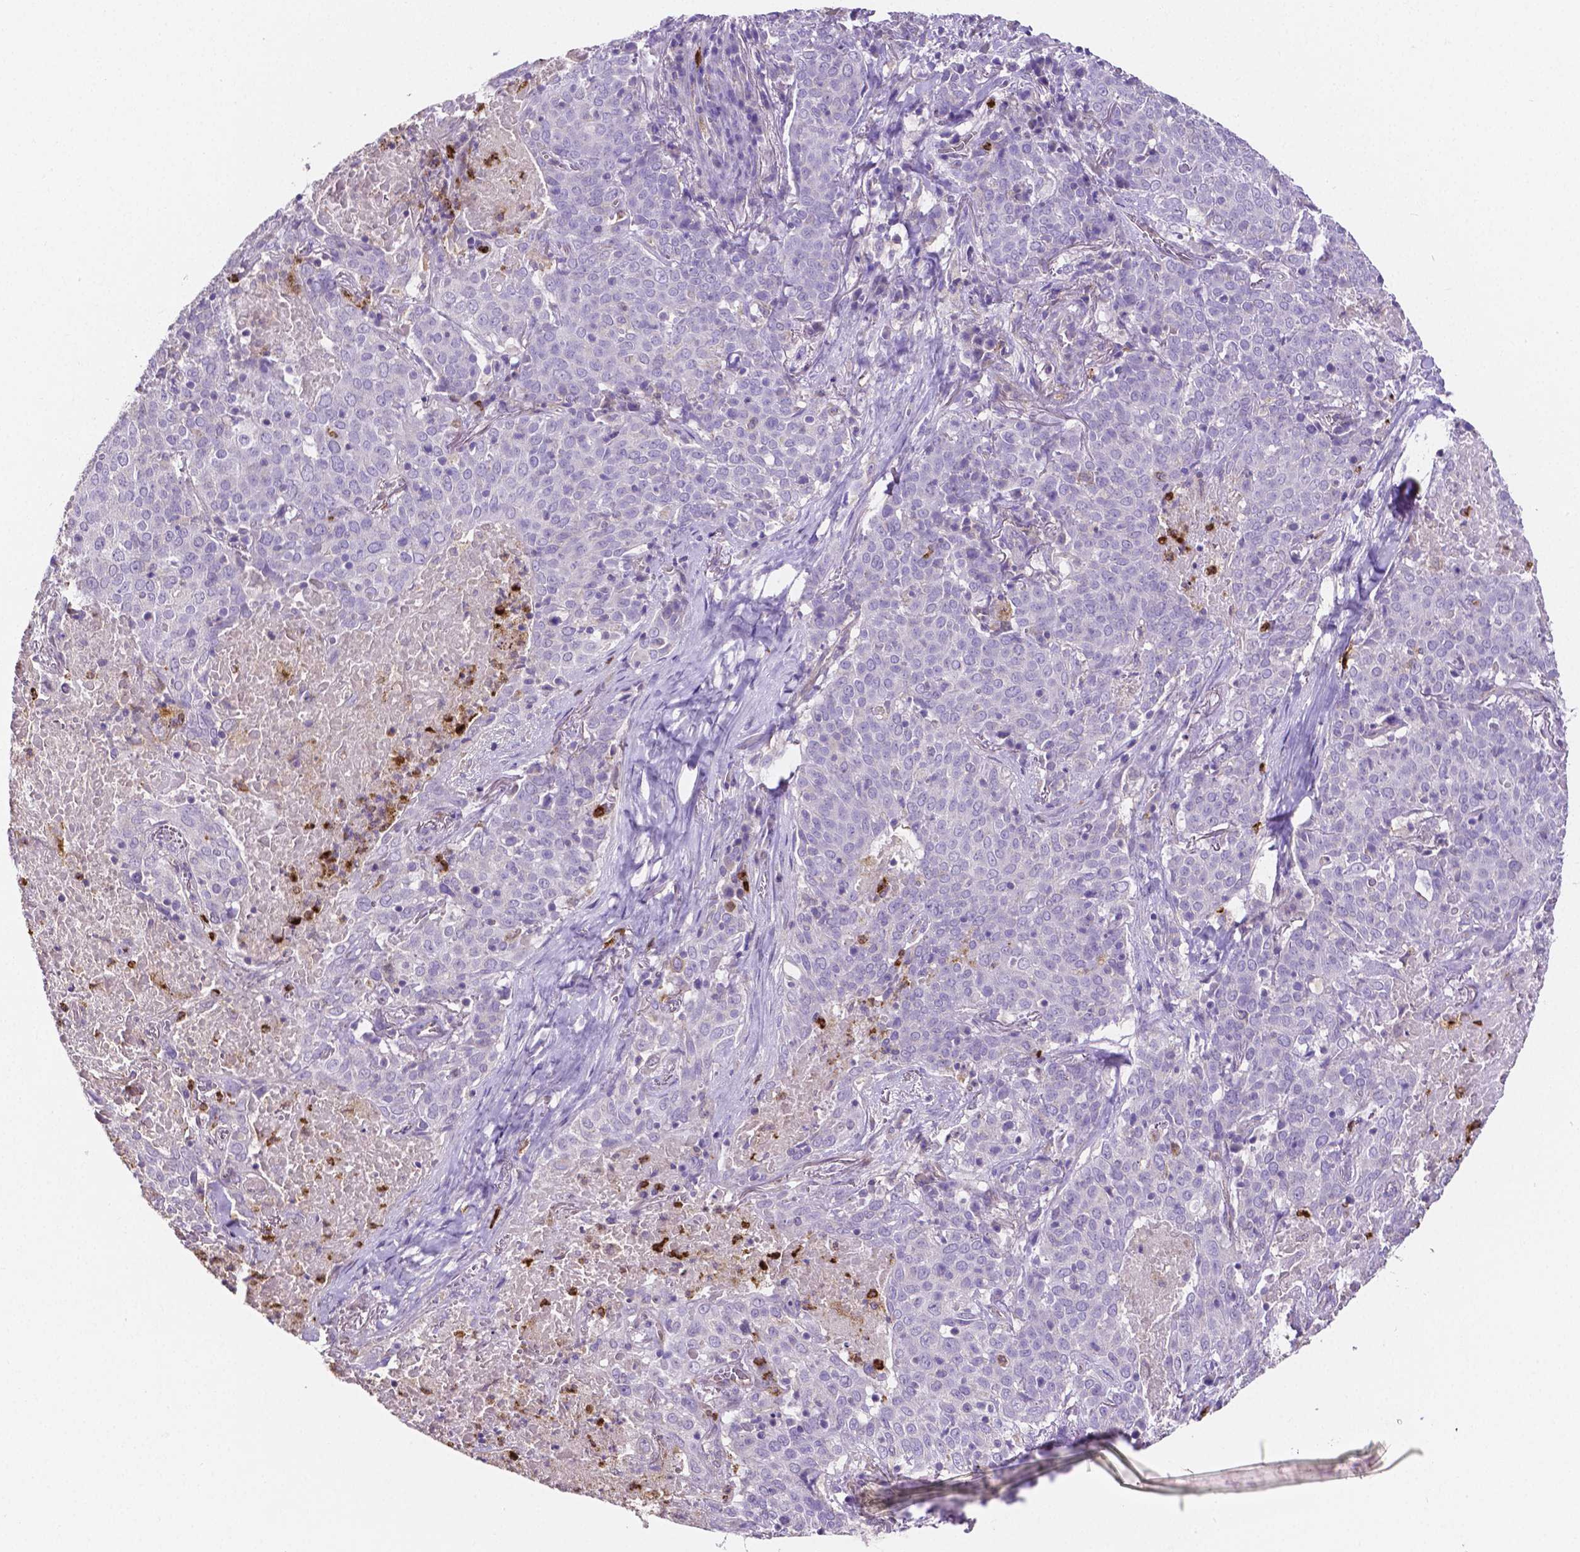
{"staining": {"intensity": "negative", "quantity": "none", "location": "none"}, "tissue": "lung cancer", "cell_type": "Tumor cells", "image_type": "cancer", "snomed": [{"axis": "morphology", "description": "Squamous cell carcinoma, NOS"}, {"axis": "topography", "description": "Lung"}], "caption": "Lung squamous cell carcinoma stained for a protein using IHC reveals no positivity tumor cells.", "gene": "MMP9", "patient": {"sex": "male", "age": 82}}